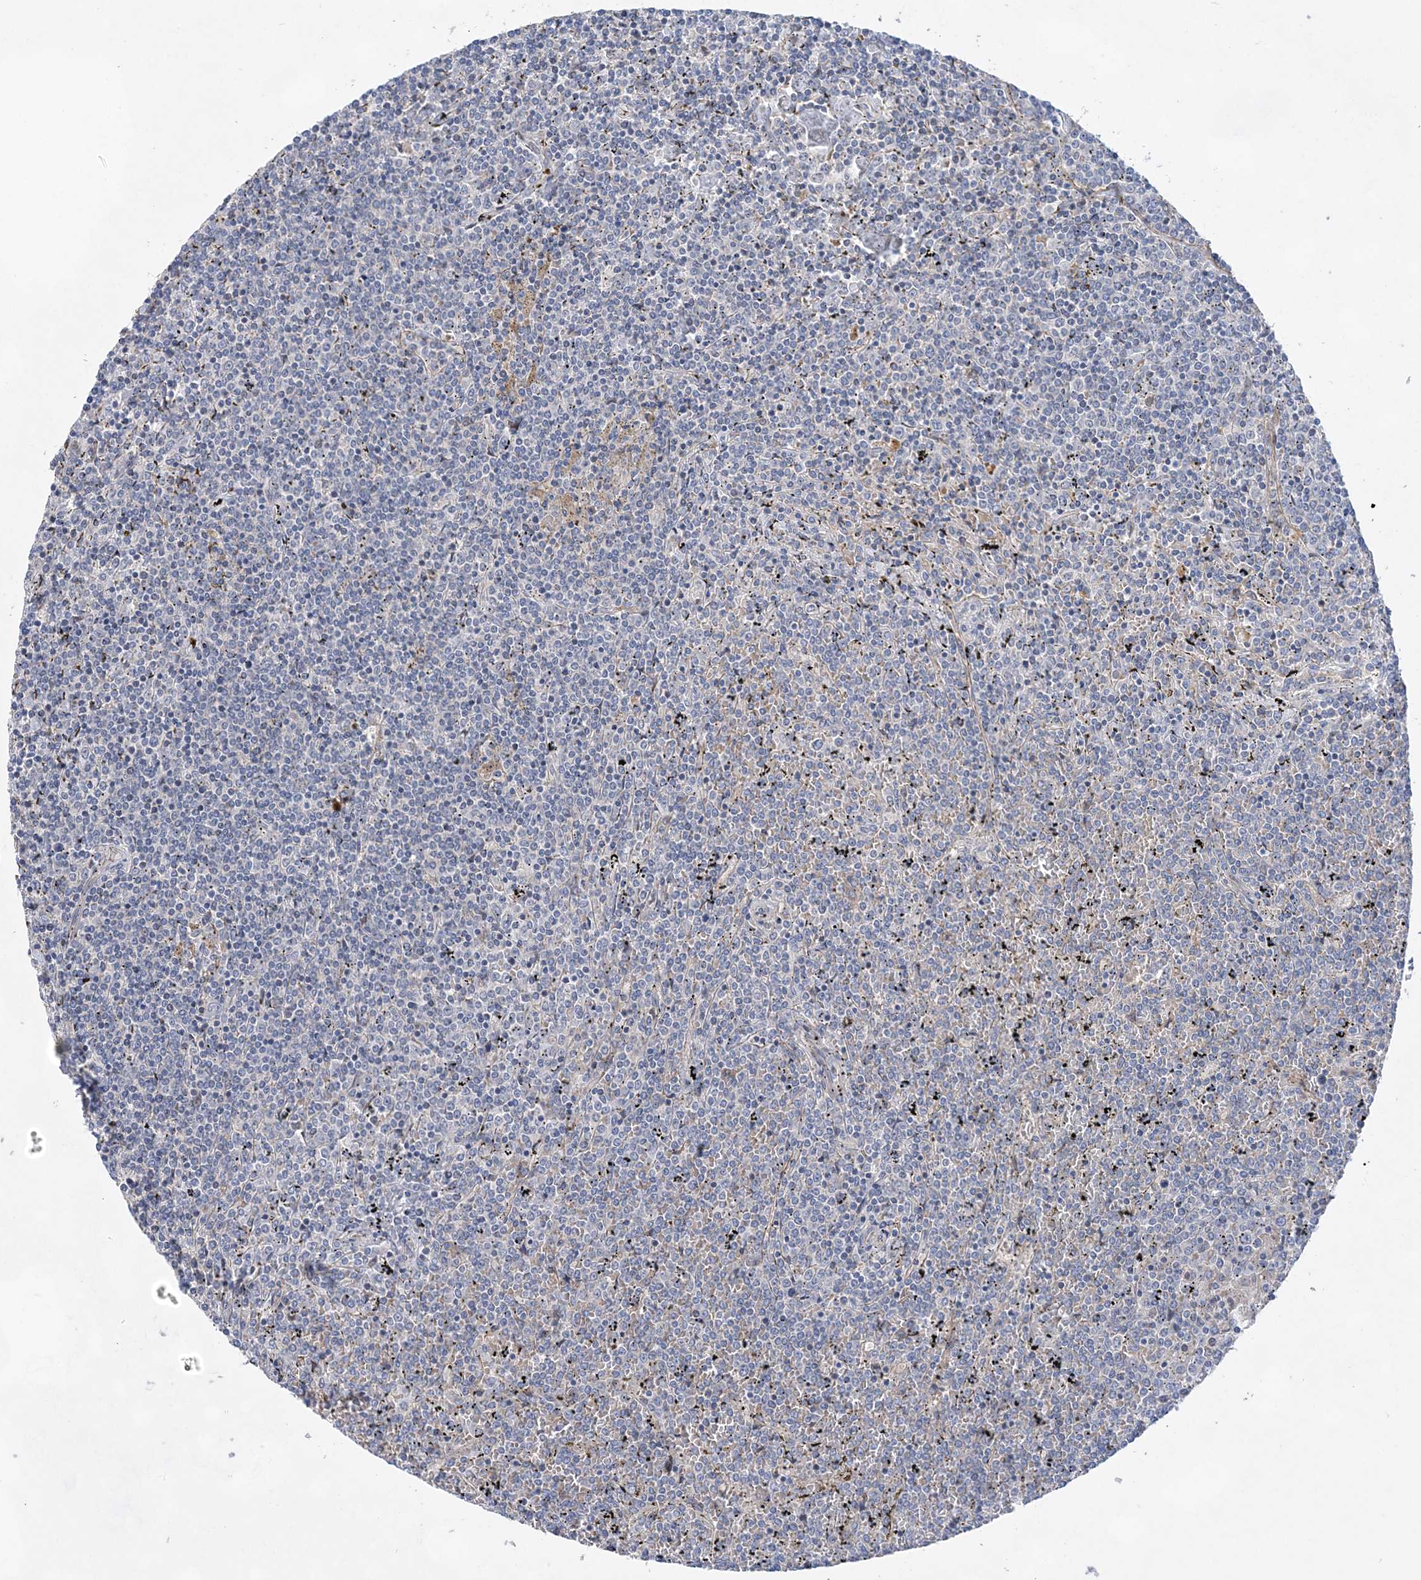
{"staining": {"intensity": "negative", "quantity": "none", "location": "none"}, "tissue": "lymphoma", "cell_type": "Tumor cells", "image_type": "cancer", "snomed": [{"axis": "morphology", "description": "Malignant lymphoma, non-Hodgkin's type, Low grade"}, {"axis": "topography", "description": "Spleen"}], "caption": "Immunohistochemistry (IHC) photomicrograph of human malignant lymphoma, non-Hodgkin's type (low-grade) stained for a protein (brown), which exhibits no expression in tumor cells.", "gene": "TRAPPC13", "patient": {"sex": "female", "age": 19}}